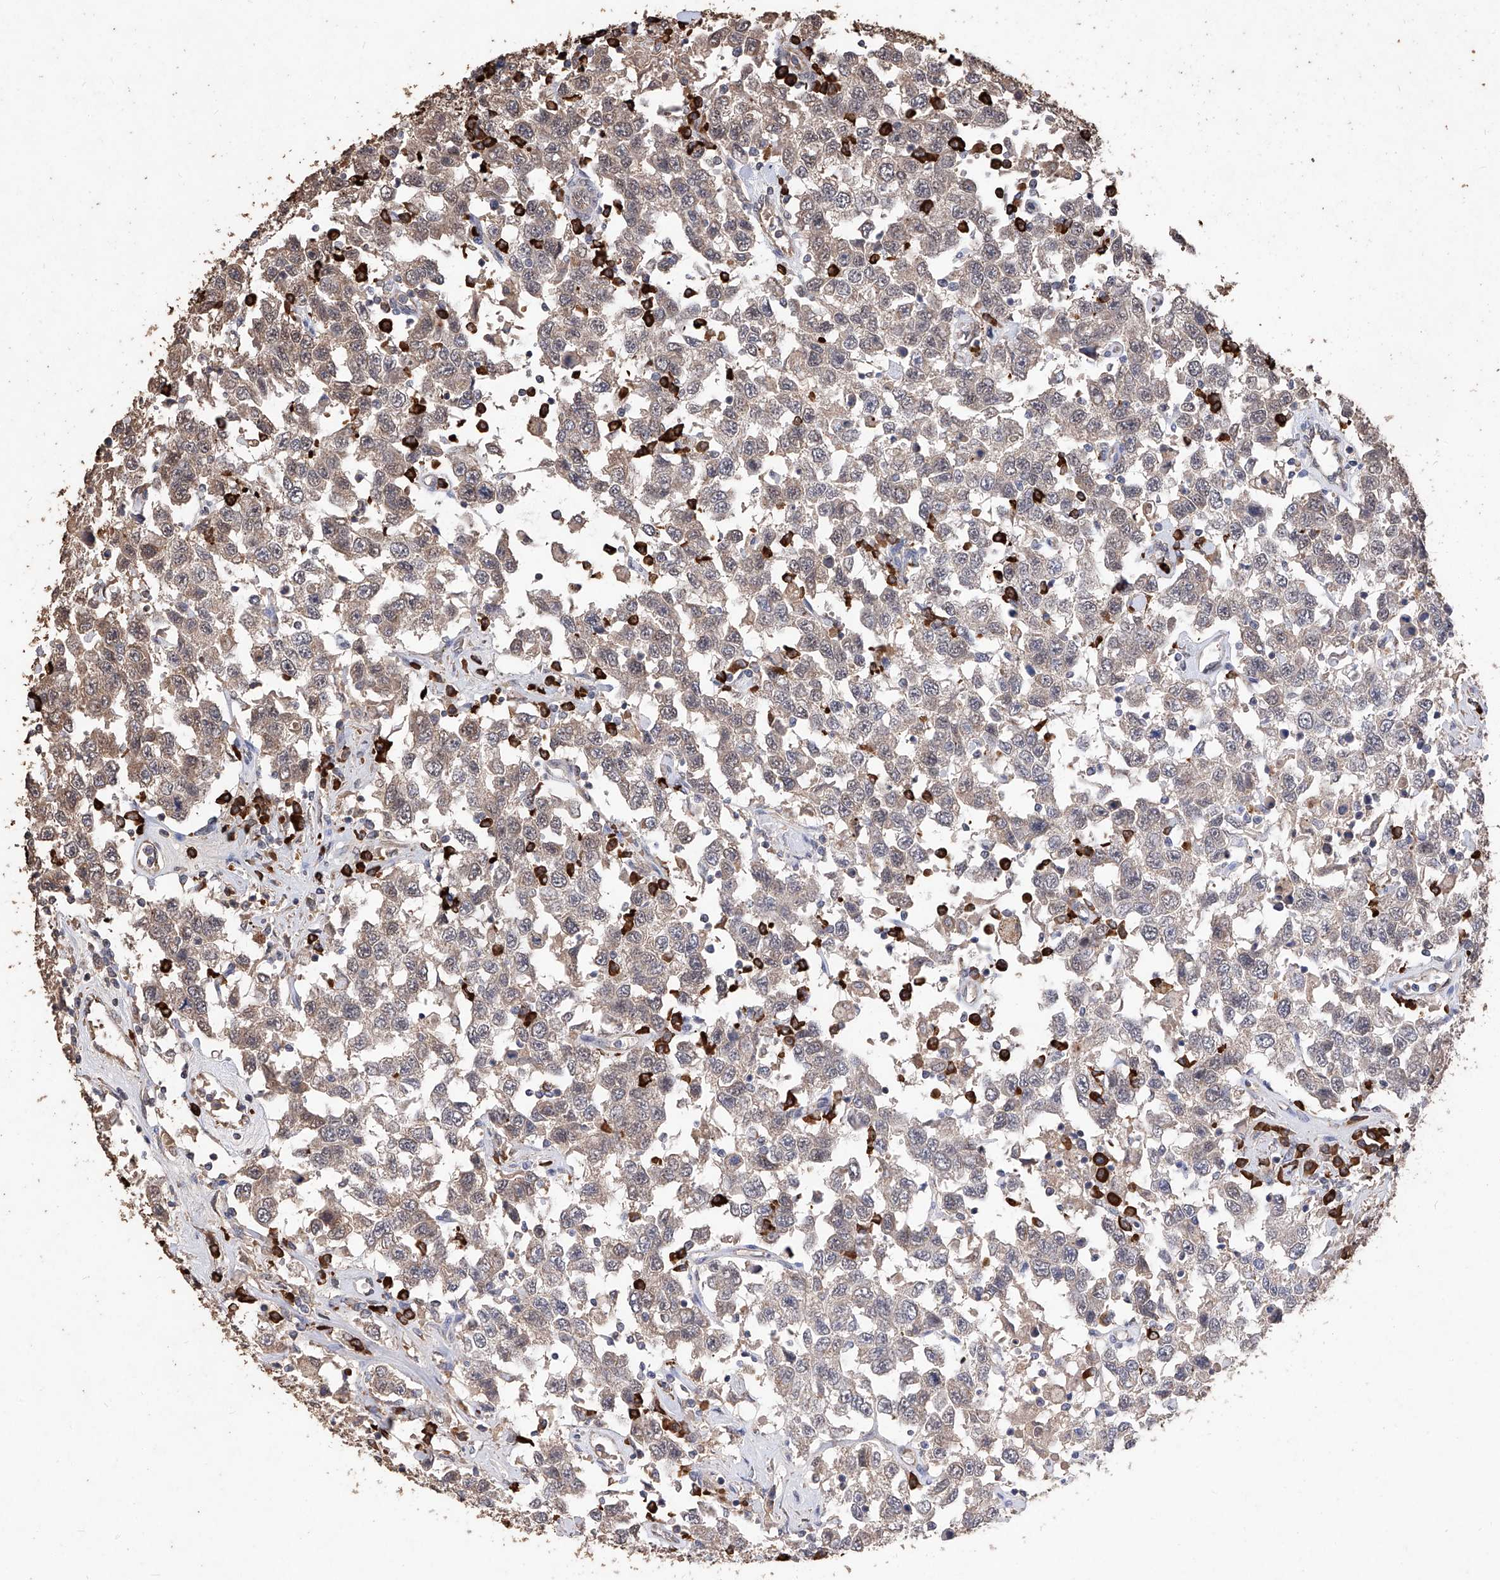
{"staining": {"intensity": "weak", "quantity": ">75%", "location": "cytoplasmic/membranous"}, "tissue": "testis cancer", "cell_type": "Tumor cells", "image_type": "cancer", "snomed": [{"axis": "morphology", "description": "Seminoma, NOS"}, {"axis": "topography", "description": "Testis"}], "caption": "DAB (3,3'-diaminobenzidine) immunohistochemical staining of seminoma (testis) displays weak cytoplasmic/membranous protein positivity in about >75% of tumor cells.", "gene": "EML1", "patient": {"sex": "male", "age": 41}}